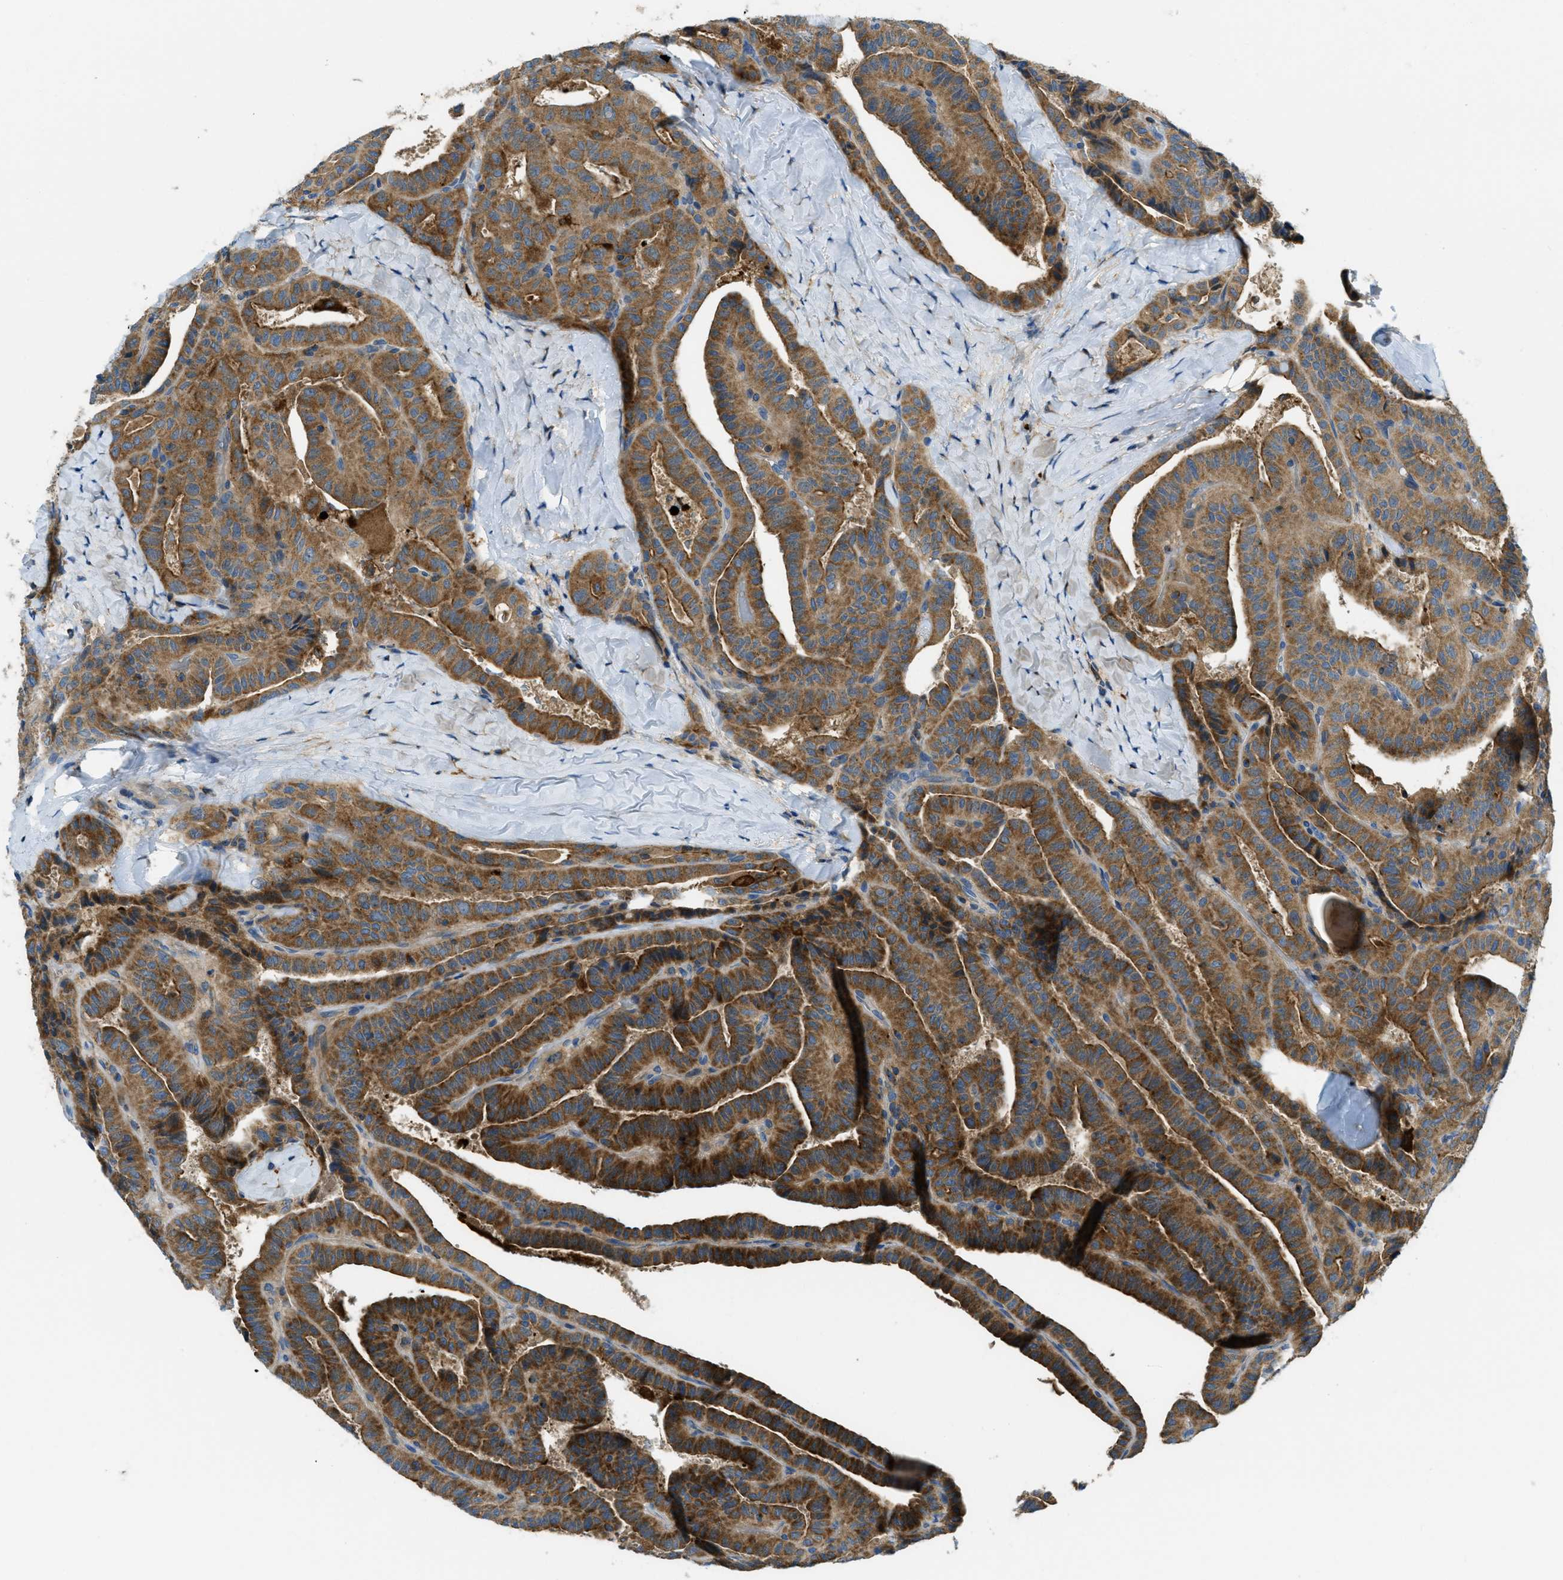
{"staining": {"intensity": "moderate", "quantity": ">75%", "location": "cytoplasmic/membranous"}, "tissue": "thyroid cancer", "cell_type": "Tumor cells", "image_type": "cancer", "snomed": [{"axis": "morphology", "description": "Papillary adenocarcinoma, NOS"}, {"axis": "topography", "description": "Thyroid gland"}], "caption": "A micrograph of human thyroid papillary adenocarcinoma stained for a protein shows moderate cytoplasmic/membranous brown staining in tumor cells.", "gene": "RFFL", "patient": {"sex": "male", "age": 77}}